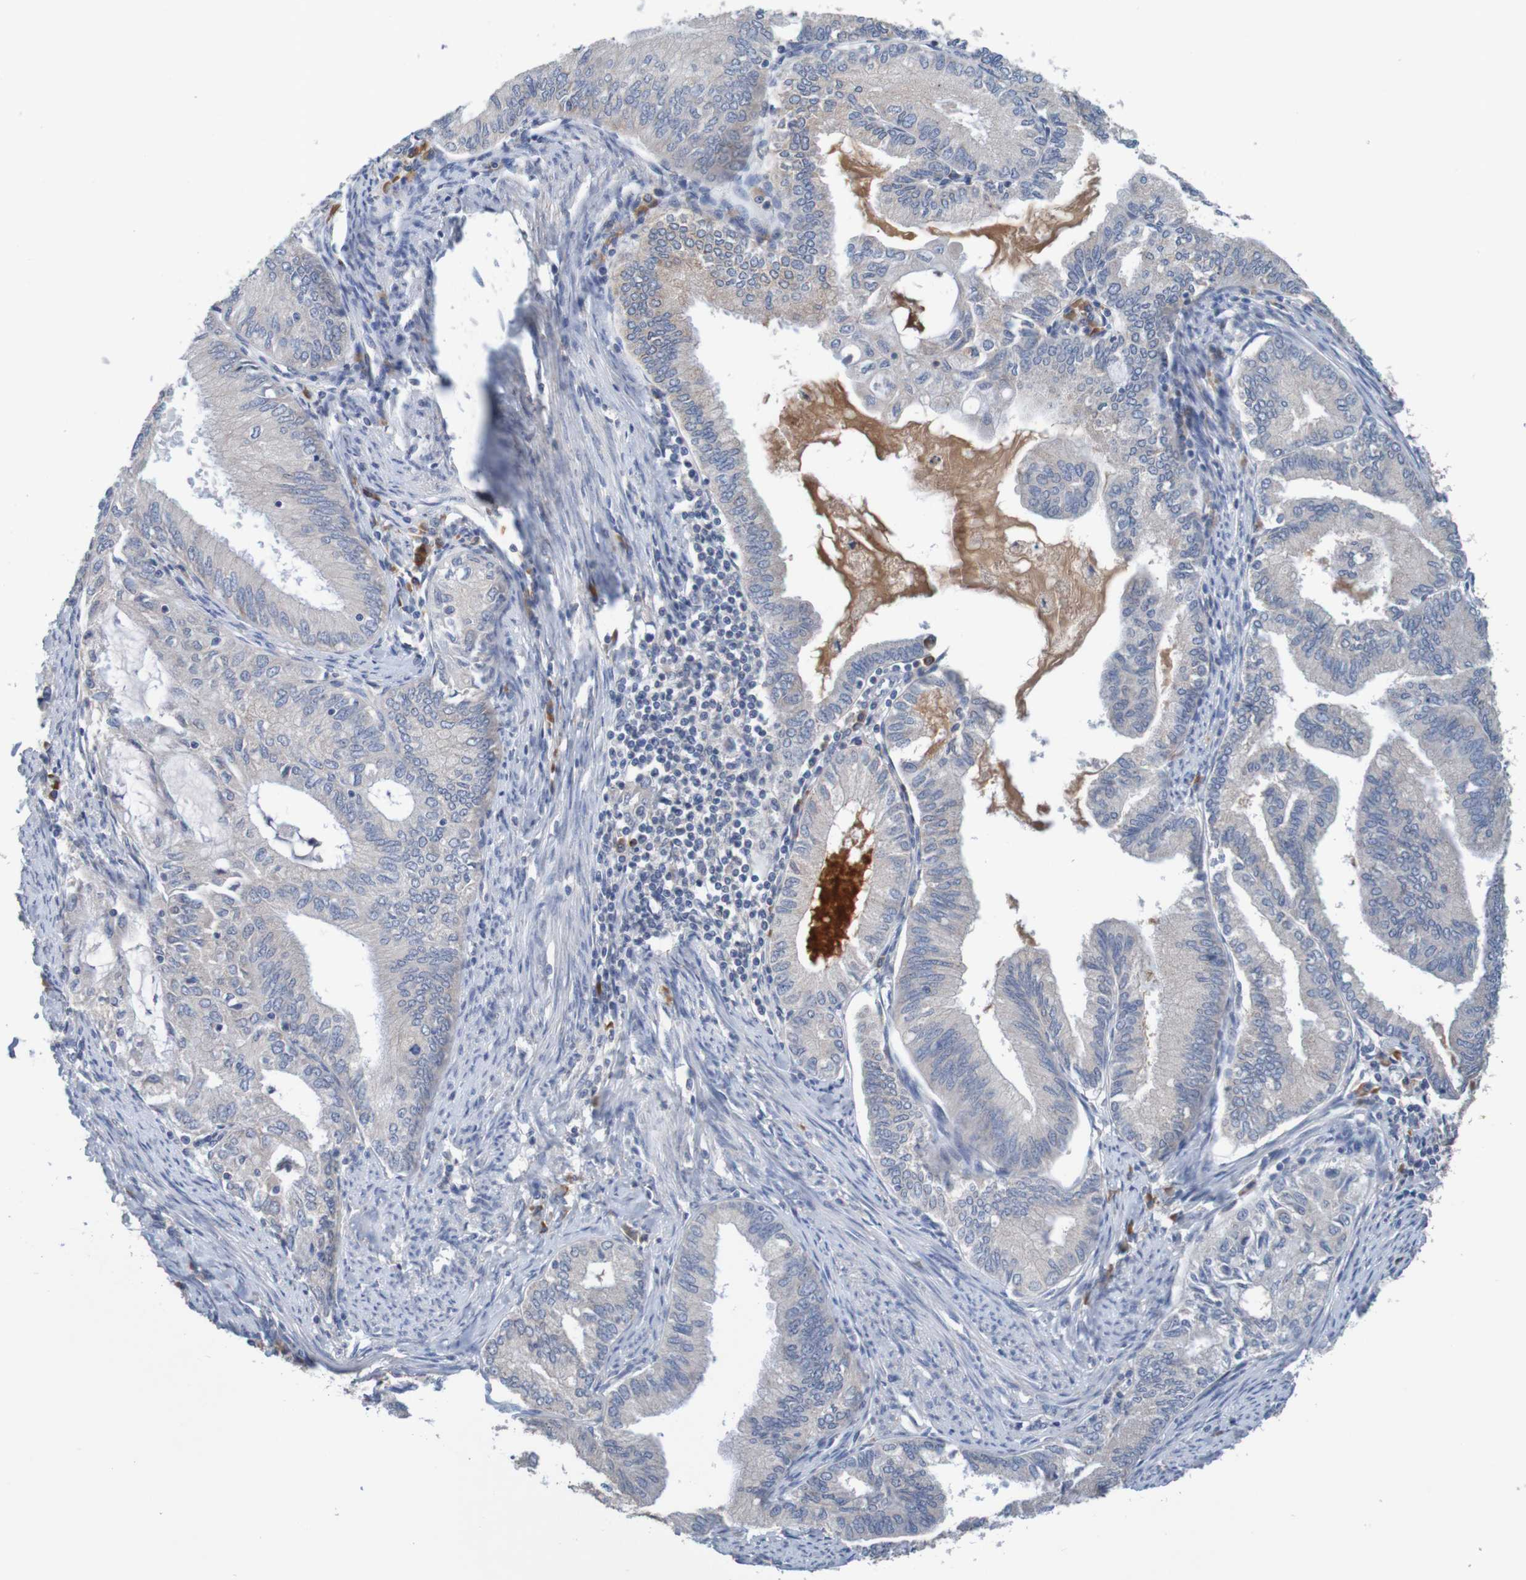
{"staining": {"intensity": "weak", "quantity": "25%-75%", "location": "cytoplasmic/membranous"}, "tissue": "endometrial cancer", "cell_type": "Tumor cells", "image_type": "cancer", "snomed": [{"axis": "morphology", "description": "Adenocarcinoma, NOS"}, {"axis": "topography", "description": "Endometrium"}], "caption": "Human endometrial cancer (adenocarcinoma) stained for a protein (brown) exhibits weak cytoplasmic/membranous positive staining in about 25%-75% of tumor cells.", "gene": "LTA", "patient": {"sex": "female", "age": 86}}